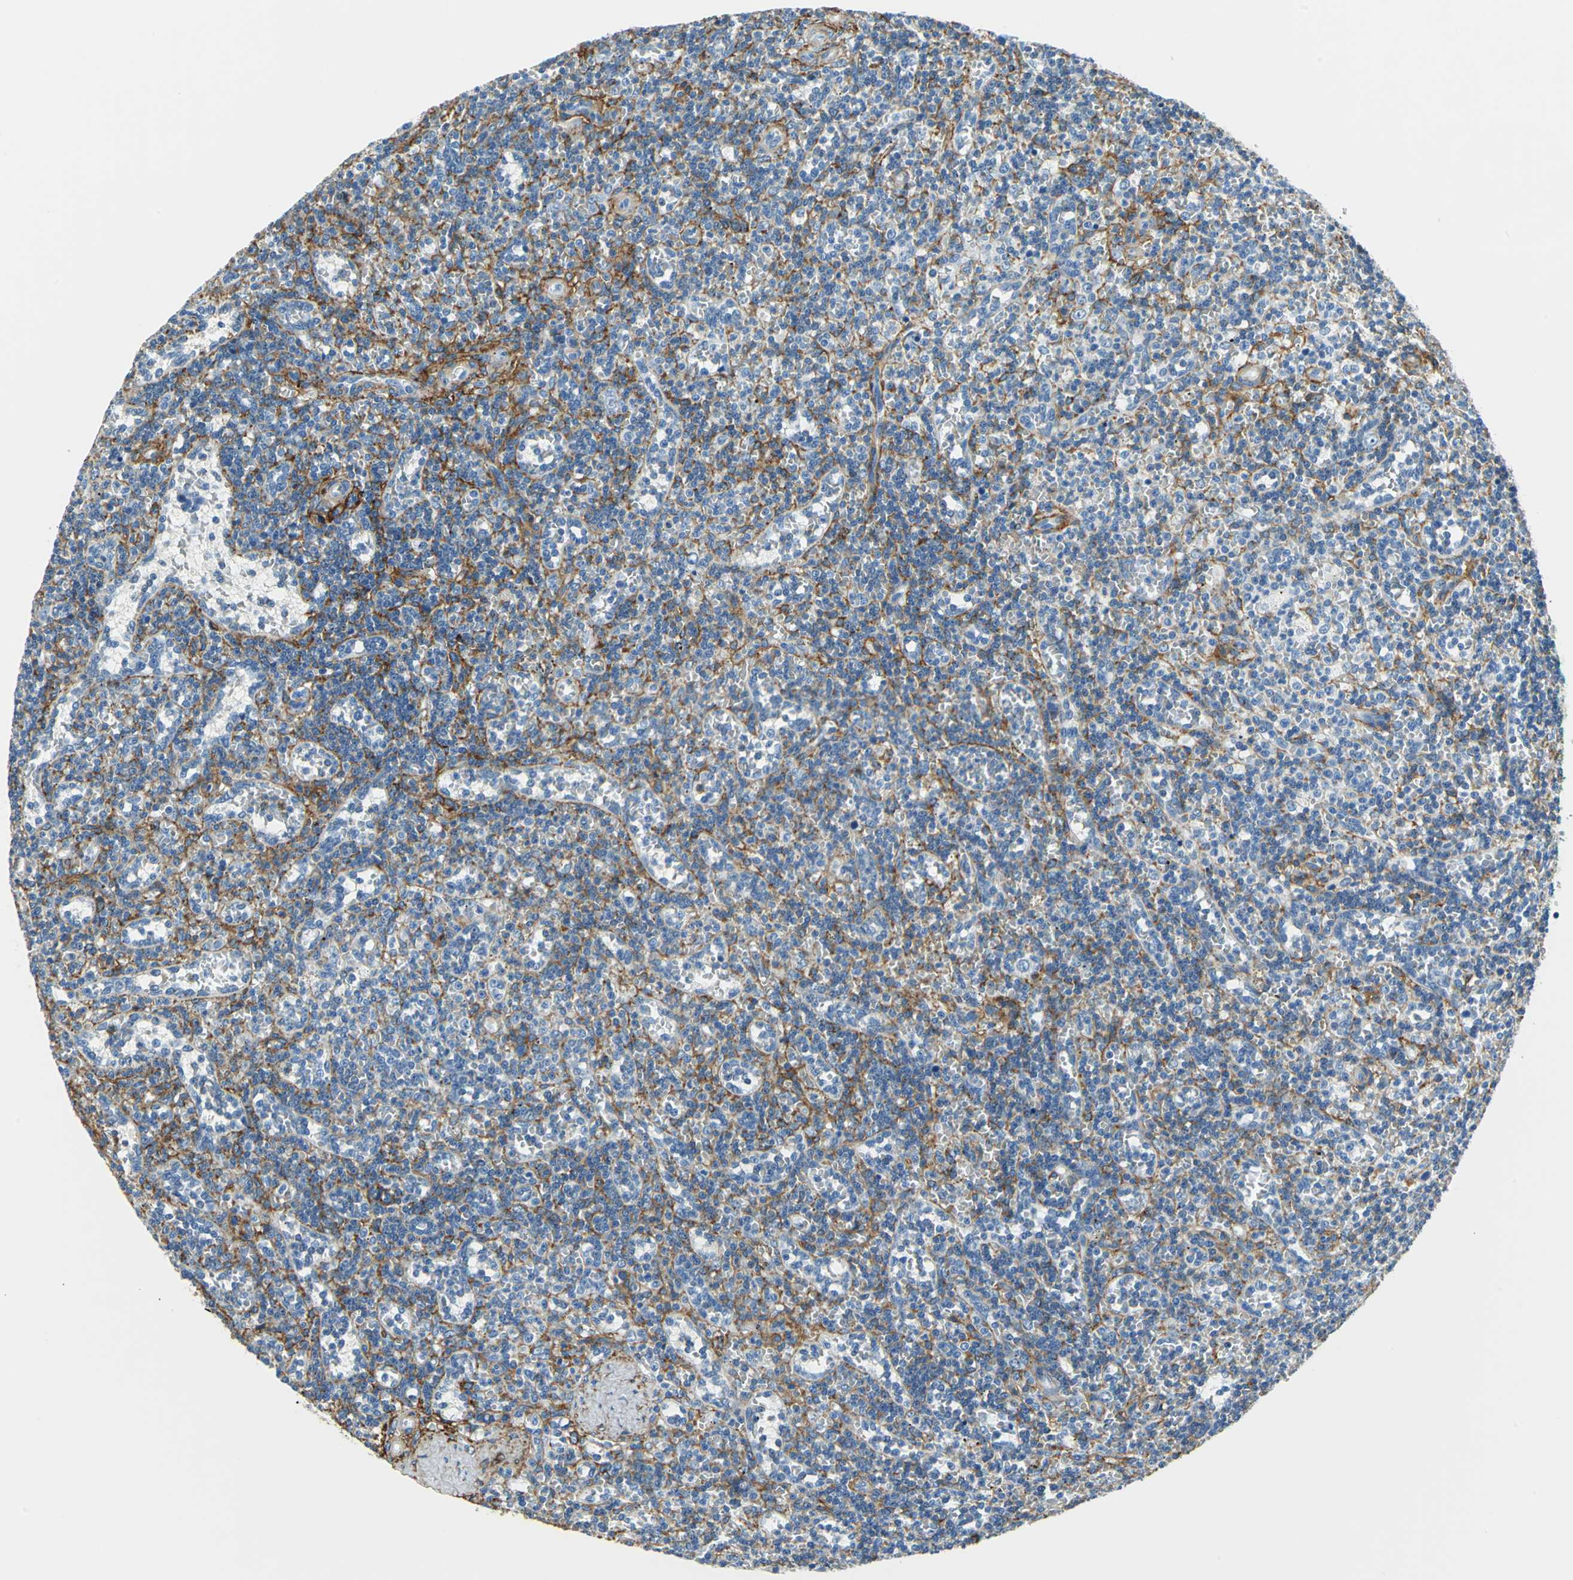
{"staining": {"intensity": "negative", "quantity": "none", "location": "none"}, "tissue": "lymphoma", "cell_type": "Tumor cells", "image_type": "cancer", "snomed": [{"axis": "morphology", "description": "Malignant lymphoma, non-Hodgkin's type, Low grade"}, {"axis": "topography", "description": "Spleen"}], "caption": "IHC of lymphoma reveals no staining in tumor cells.", "gene": "AKAP12", "patient": {"sex": "male", "age": 73}}